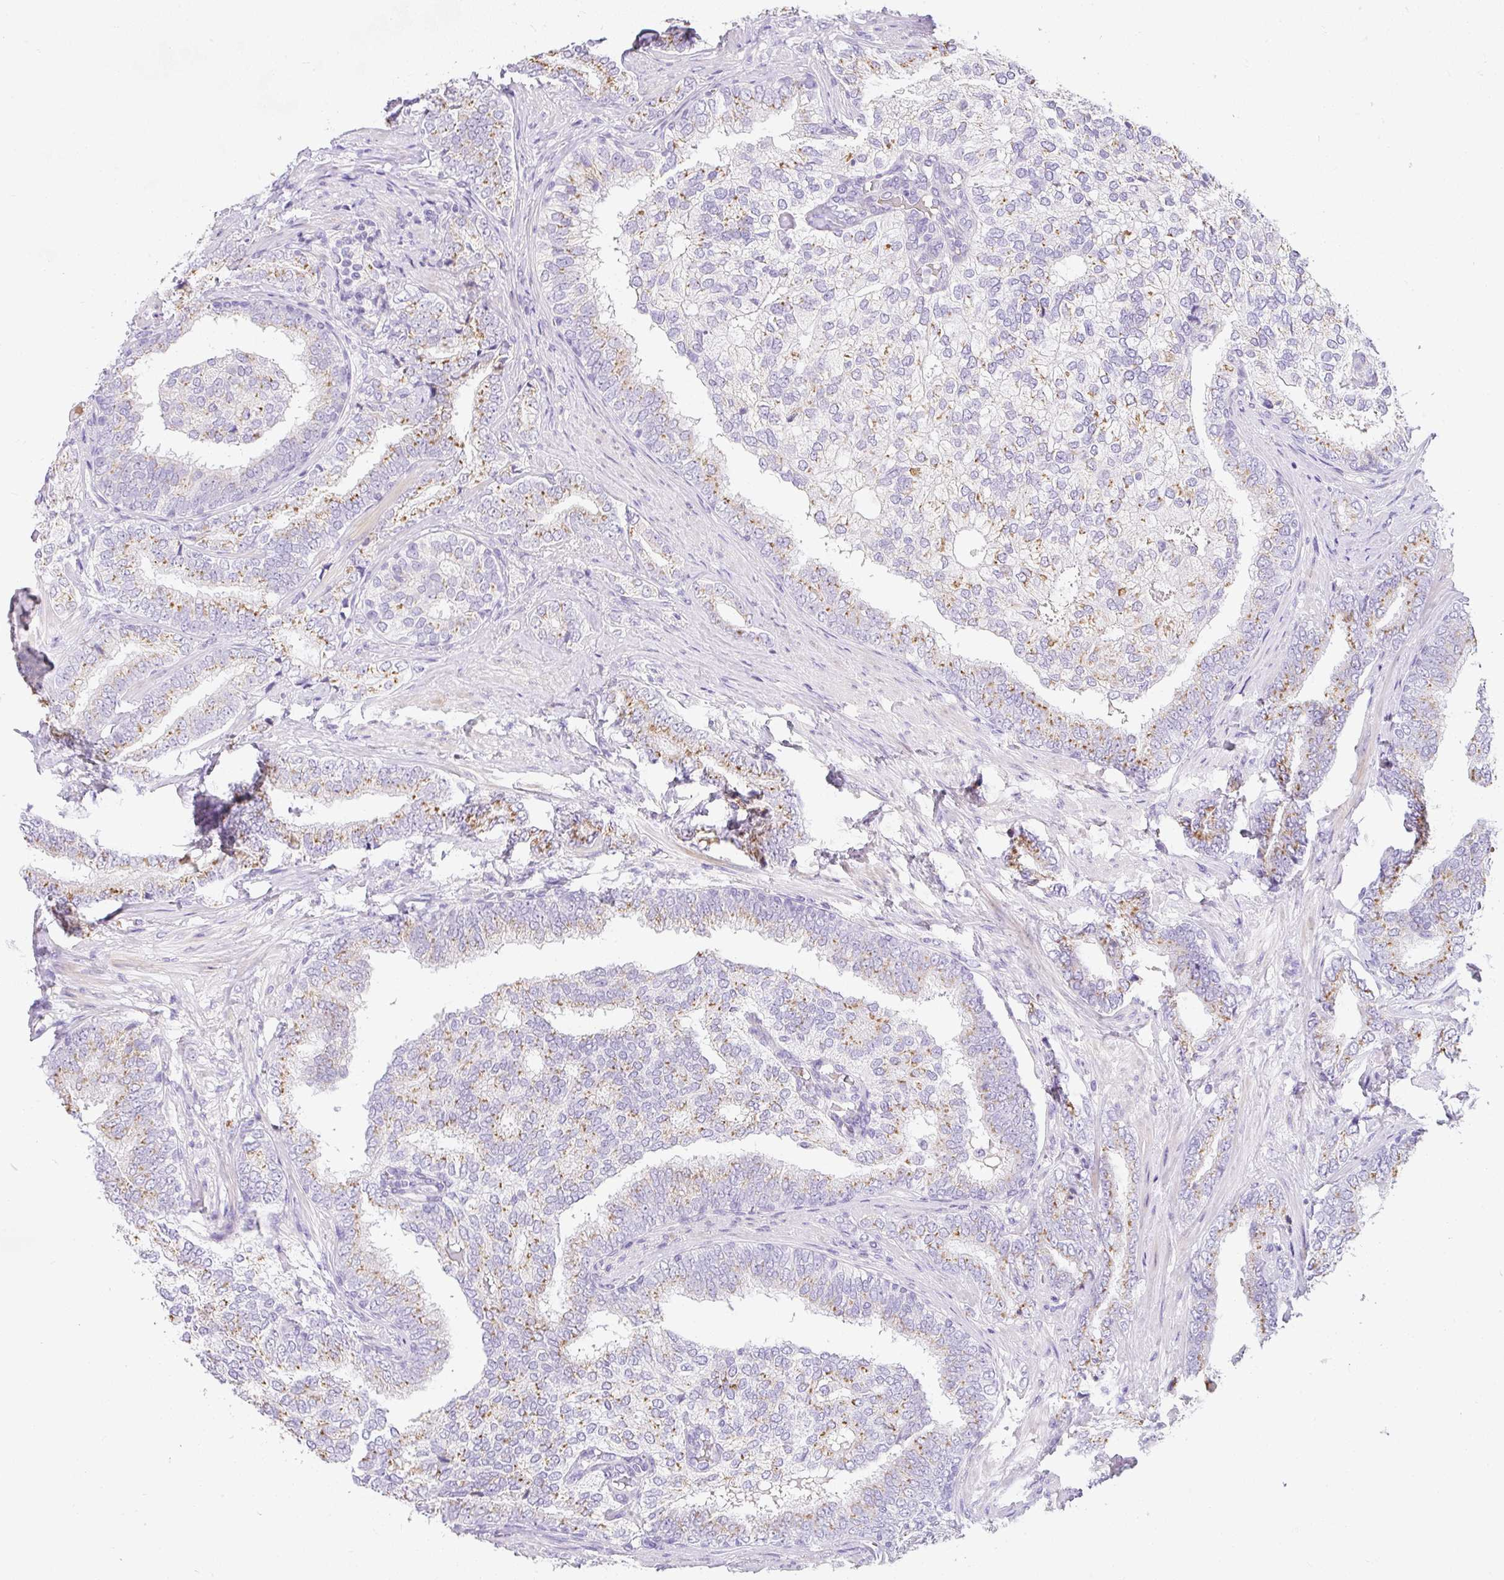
{"staining": {"intensity": "moderate", "quantity": "25%-75%", "location": "cytoplasmic/membranous"}, "tissue": "prostate cancer", "cell_type": "Tumor cells", "image_type": "cancer", "snomed": [{"axis": "morphology", "description": "Adenocarcinoma, High grade"}, {"axis": "topography", "description": "Prostate"}], "caption": "Immunohistochemistry image of neoplastic tissue: human prostate high-grade adenocarcinoma stained using IHC demonstrates medium levels of moderate protein expression localized specifically in the cytoplasmic/membranous of tumor cells, appearing as a cytoplasmic/membranous brown color.", "gene": "DTX4", "patient": {"sex": "male", "age": 72}}